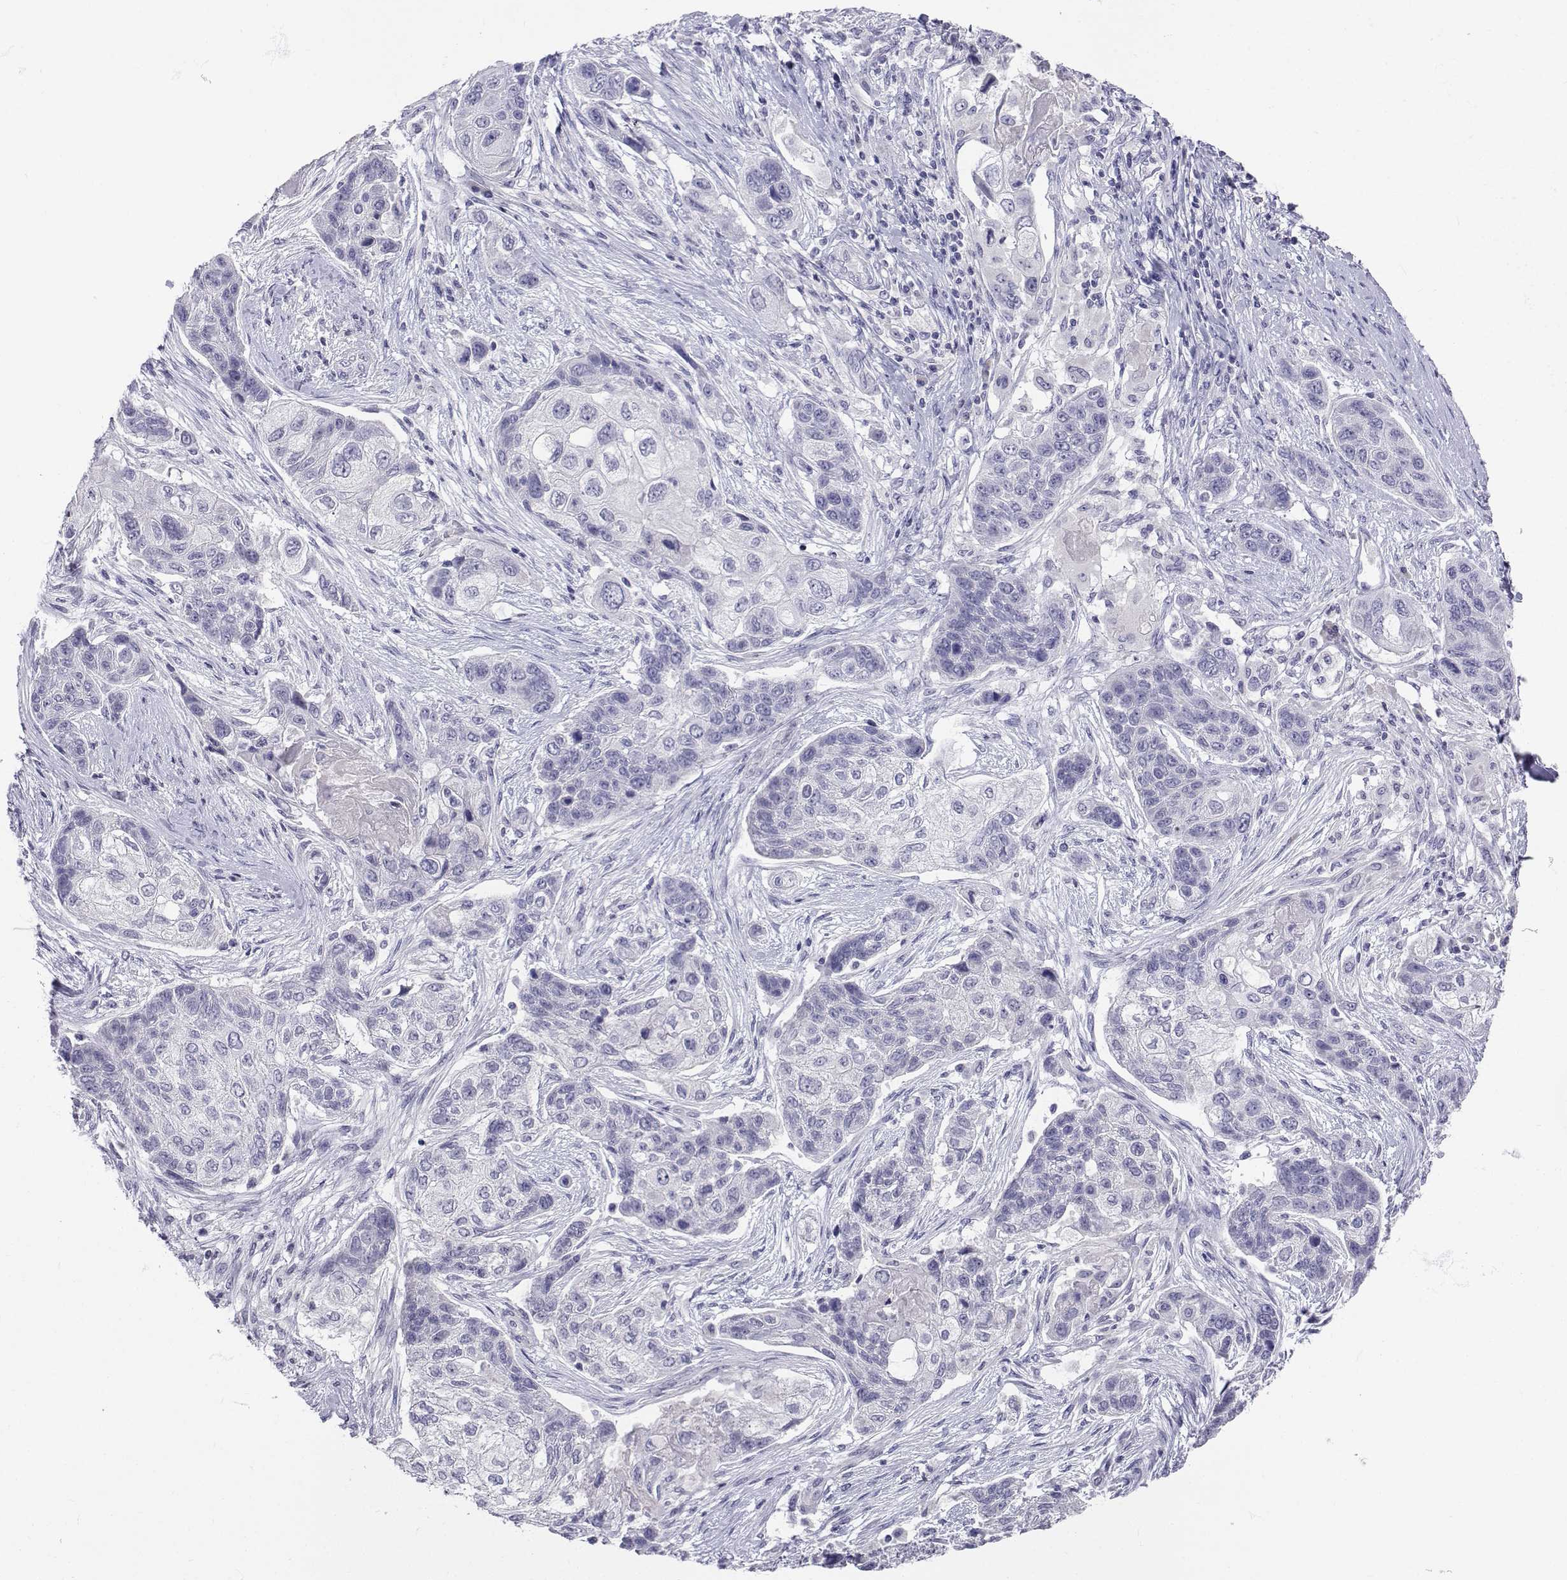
{"staining": {"intensity": "negative", "quantity": "none", "location": "none"}, "tissue": "lung cancer", "cell_type": "Tumor cells", "image_type": "cancer", "snomed": [{"axis": "morphology", "description": "Squamous cell carcinoma, NOS"}, {"axis": "topography", "description": "Lung"}], "caption": "This is an immunohistochemistry image of human squamous cell carcinoma (lung). There is no positivity in tumor cells.", "gene": "SLC6A3", "patient": {"sex": "male", "age": 69}}